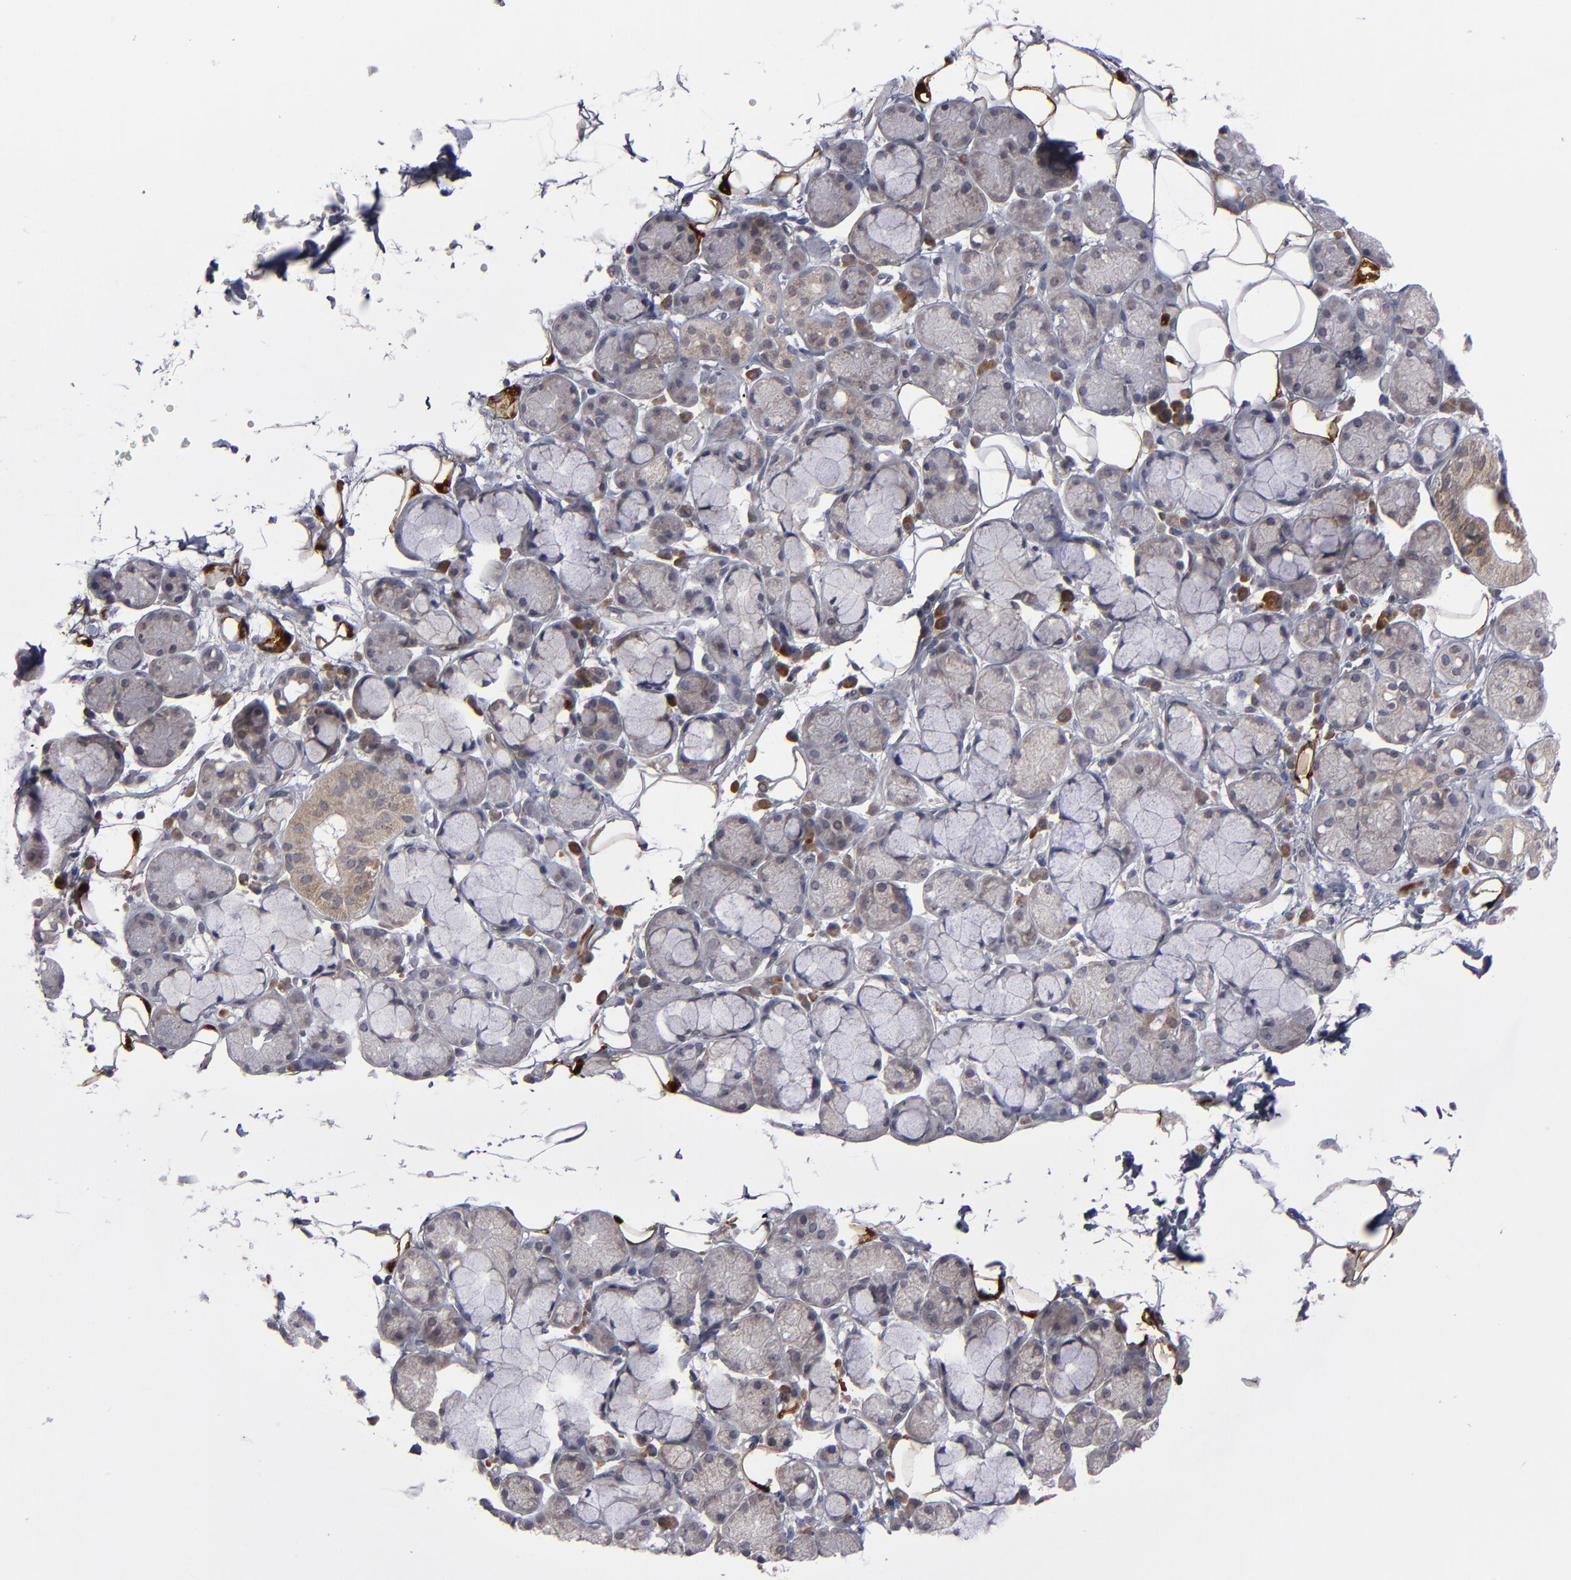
{"staining": {"intensity": "weak", "quantity": "25%-75%", "location": "cytoplasmic/membranous"}, "tissue": "salivary gland", "cell_type": "Glandular cells", "image_type": "normal", "snomed": [{"axis": "morphology", "description": "Normal tissue, NOS"}, {"axis": "topography", "description": "Skeletal muscle"}, {"axis": "topography", "description": "Oral tissue"}, {"axis": "topography", "description": "Salivary gland"}, {"axis": "topography", "description": "Peripheral nerve tissue"}], "caption": "IHC (DAB (3,3'-diaminobenzidine)) staining of normal human salivary gland shows weak cytoplasmic/membranous protein expression in about 25%-75% of glandular cells.", "gene": "GLCCI1", "patient": {"sex": "male", "age": 54}}